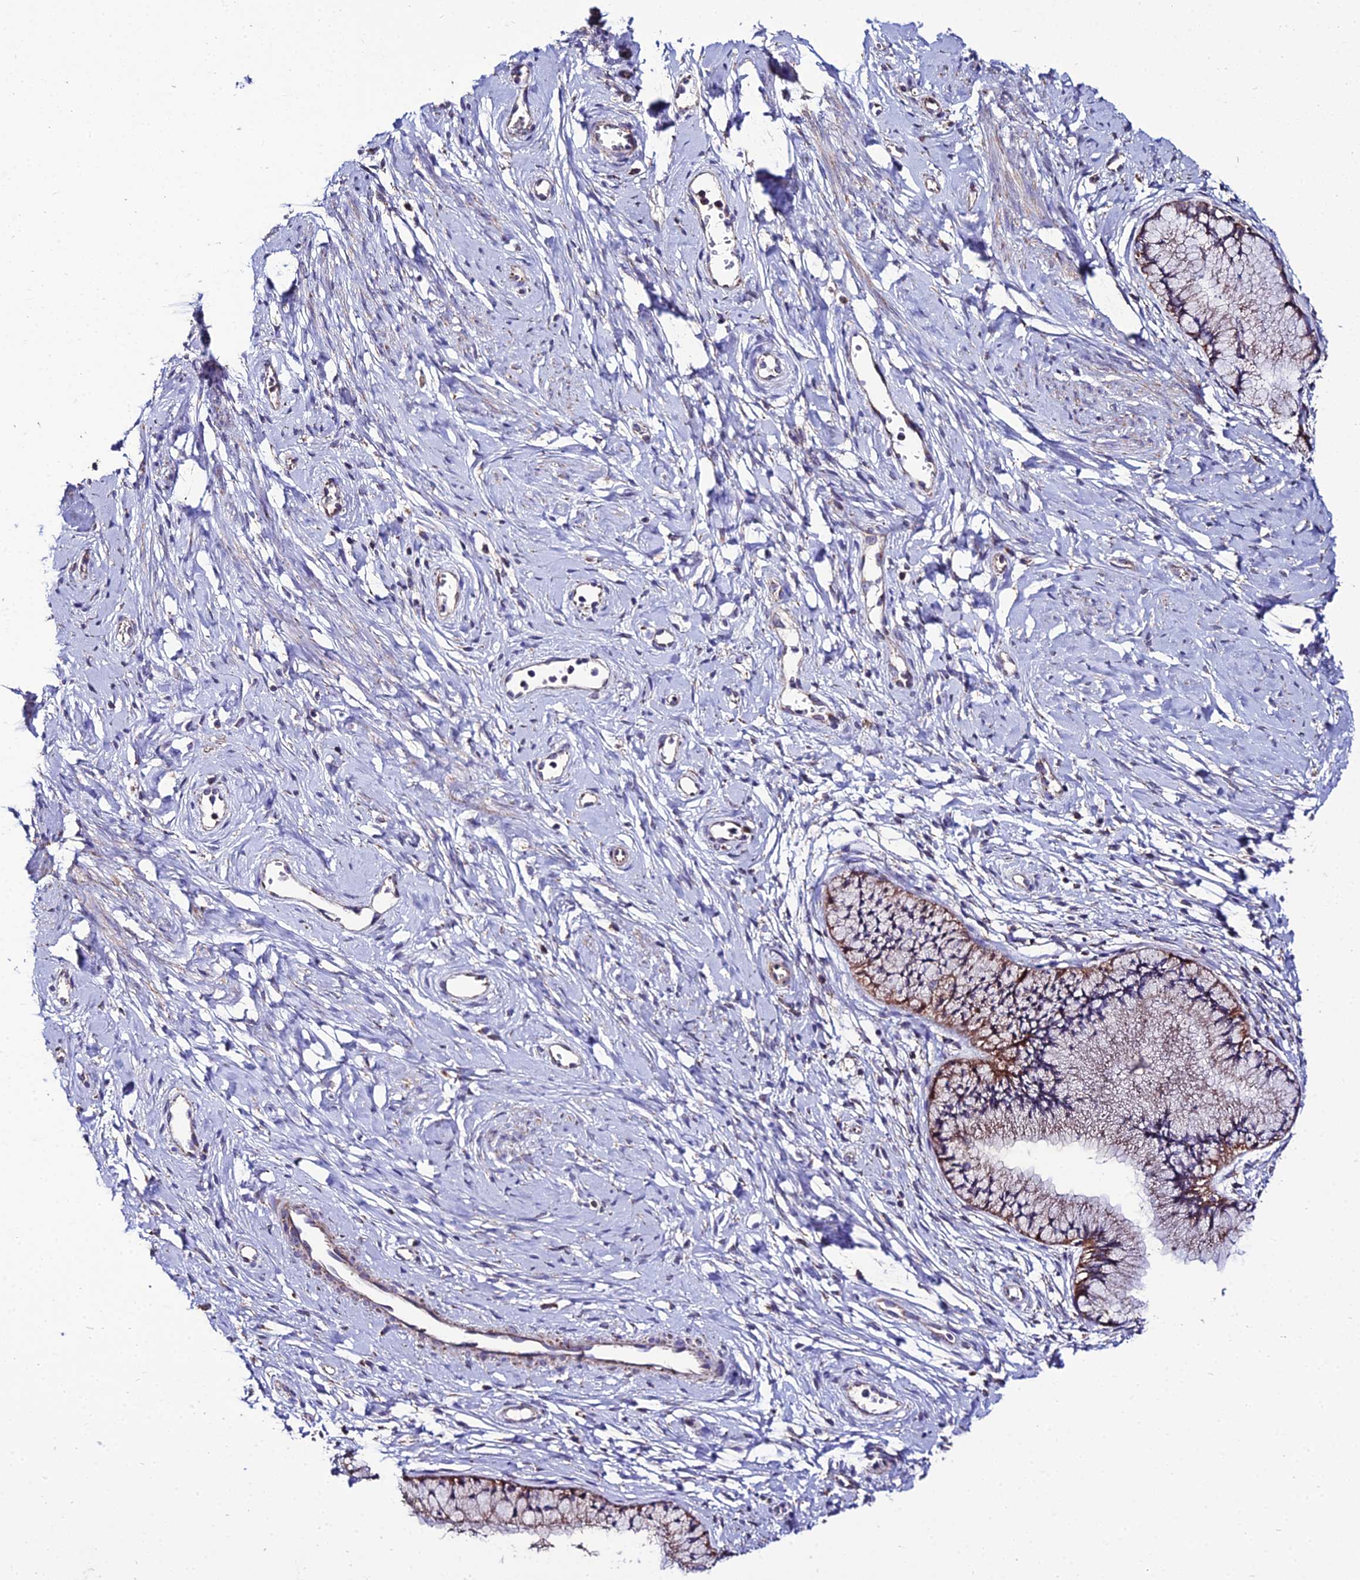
{"staining": {"intensity": "moderate", "quantity": "25%-75%", "location": "cytoplasmic/membranous"}, "tissue": "cervix", "cell_type": "Glandular cells", "image_type": "normal", "snomed": [{"axis": "morphology", "description": "Normal tissue, NOS"}, {"axis": "topography", "description": "Cervix"}], "caption": "A histopathology image of human cervix stained for a protein displays moderate cytoplasmic/membranous brown staining in glandular cells. The protein of interest is shown in brown color, while the nuclei are stained blue.", "gene": "PSMD2", "patient": {"sex": "female", "age": 42}}